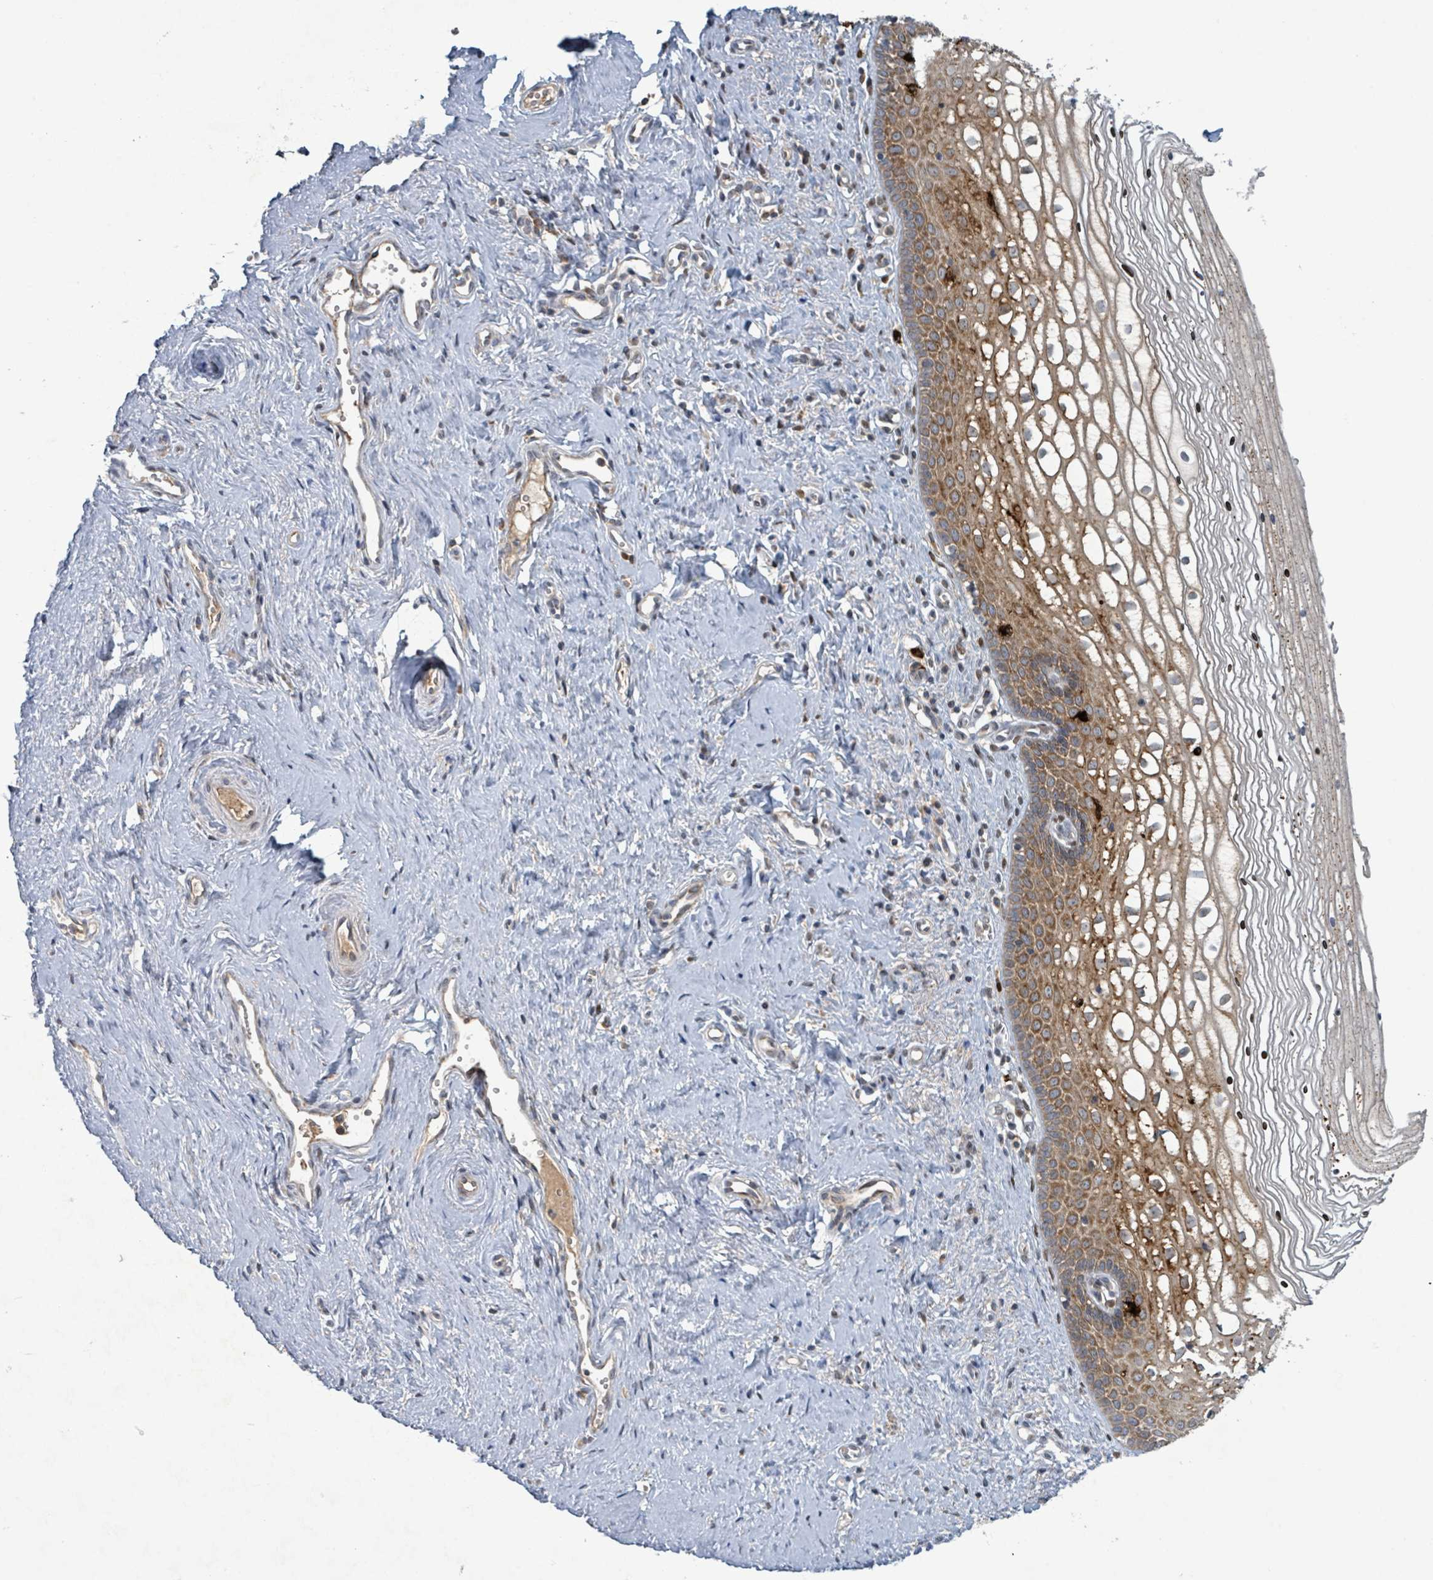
{"staining": {"intensity": "strong", "quantity": ">75%", "location": "cytoplasmic/membranous"}, "tissue": "vagina", "cell_type": "Squamous epithelial cells", "image_type": "normal", "snomed": [{"axis": "morphology", "description": "Normal tissue, NOS"}, {"axis": "topography", "description": "Vagina"}], "caption": "Protein expression analysis of normal vagina displays strong cytoplasmic/membranous positivity in about >75% of squamous epithelial cells. (brown staining indicates protein expression, while blue staining denotes nuclei).", "gene": "OR51E1", "patient": {"sex": "female", "age": 59}}